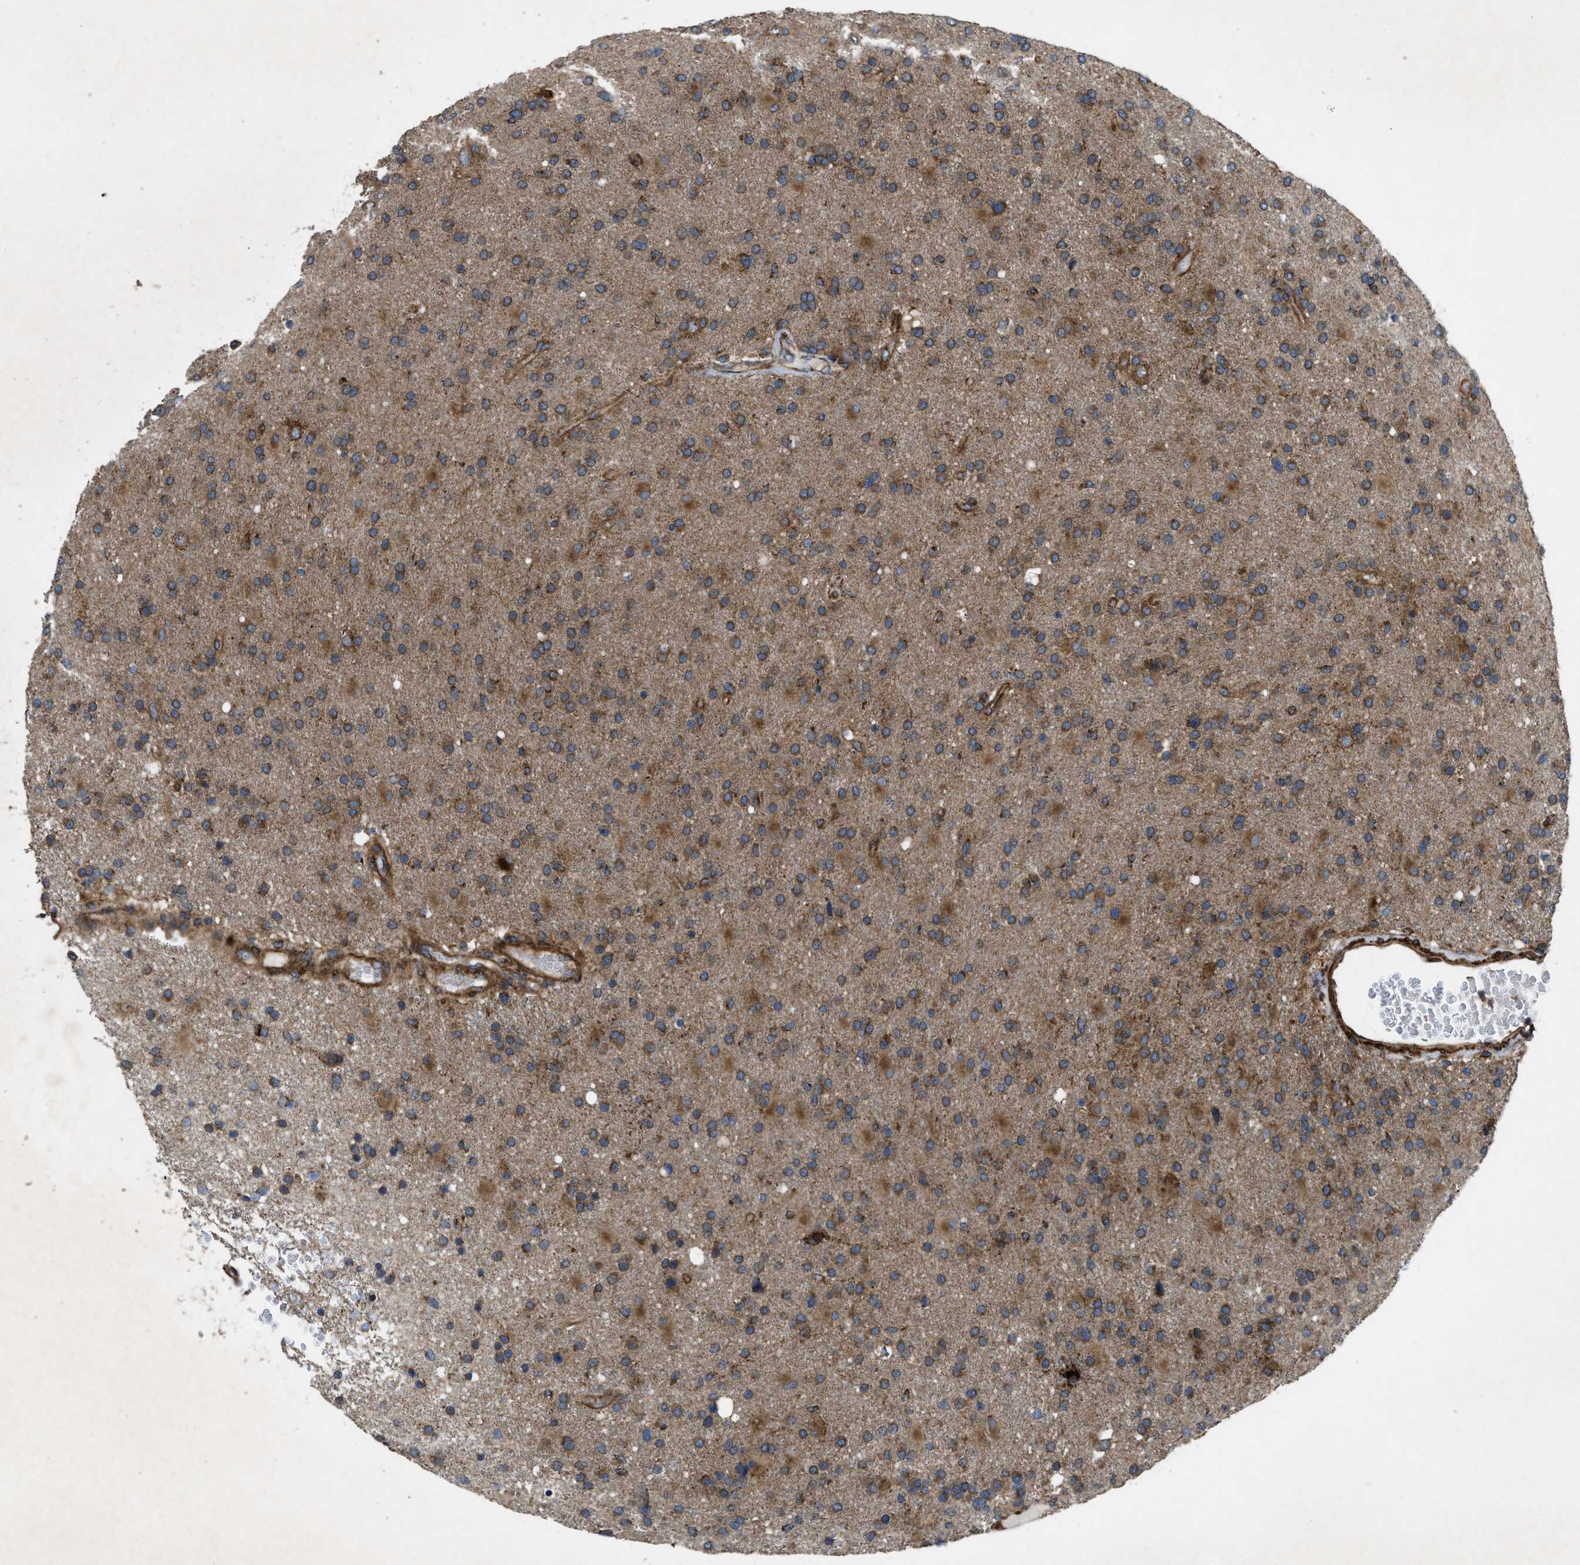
{"staining": {"intensity": "moderate", "quantity": ">75%", "location": "cytoplasmic/membranous"}, "tissue": "glioma", "cell_type": "Tumor cells", "image_type": "cancer", "snomed": [{"axis": "morphology", "description": "Glioma, malignant, High grade"}, {"axis": "topography", "description": "Brain"}], "caption": "Moderate cytoplasmic/membranous expression for a protein is present in approximately >75% of tumor cells of malignant glioma (high-grade) using immunohistochemistry (IHC).", "gene": "PER3", "patient": {"sex": "male", "age": 72}}